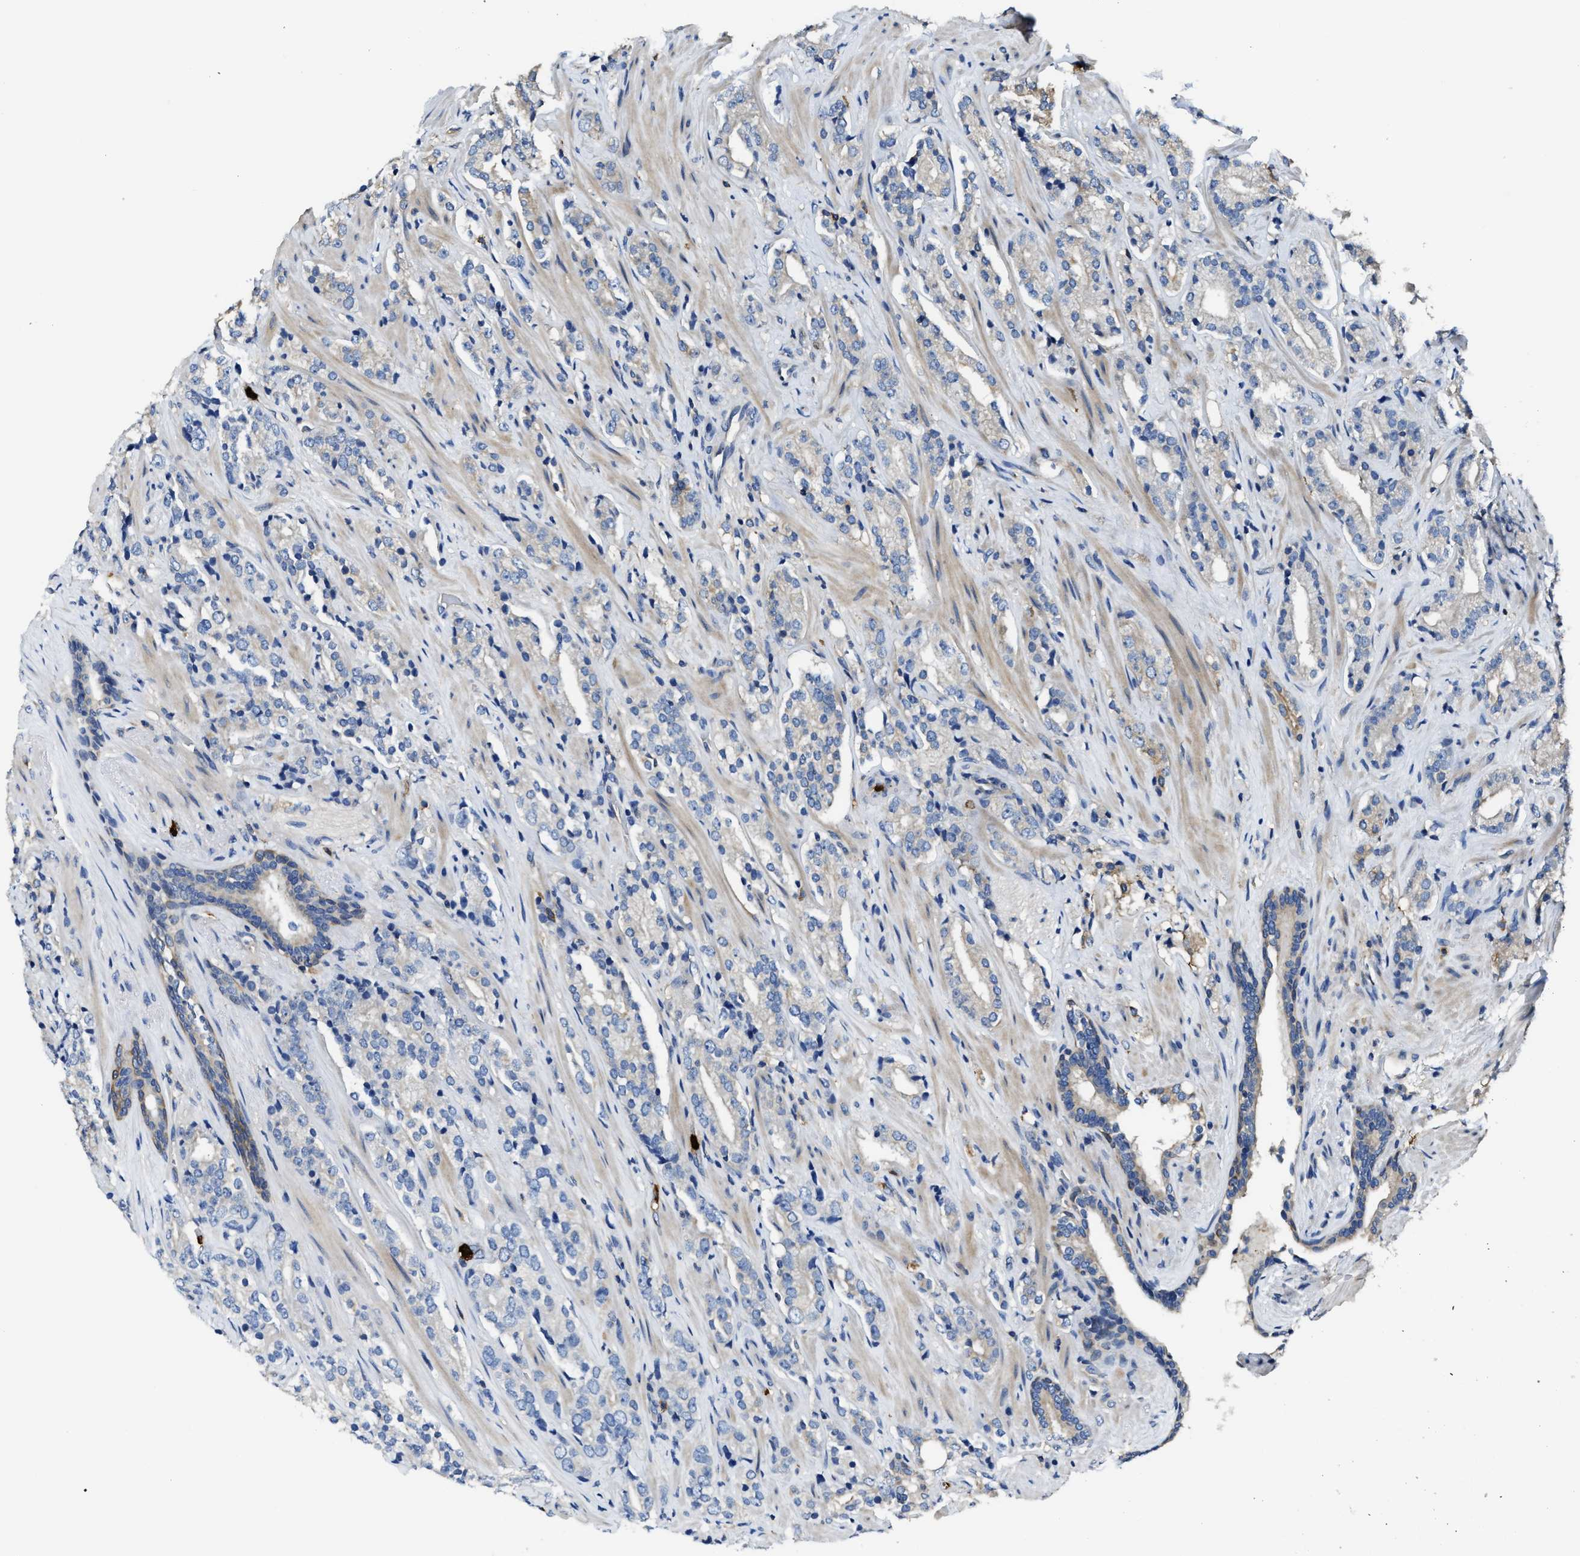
{"staining": {"intensity": "negative", "quantity": "none", "location": "none"}, "tissue": "prostate cancer", "cell_type": "Tumor cells", "image_type": "cancer", "snomed": [{"axis": "morphology", "description": "Adenocarcinoma, High grade"}, {"axis": "topography", "description": "Prostate"}], "caption": "IHC image of neoplastic tissue: adenocarcinoma (high-grade) (prostate) stained with DAB (3,3'-diaminobenzidine) displays no significant protein positivity in tumor cells.", "gene": "TRAF6", "patient": {"sex": "male", "age": 71}}